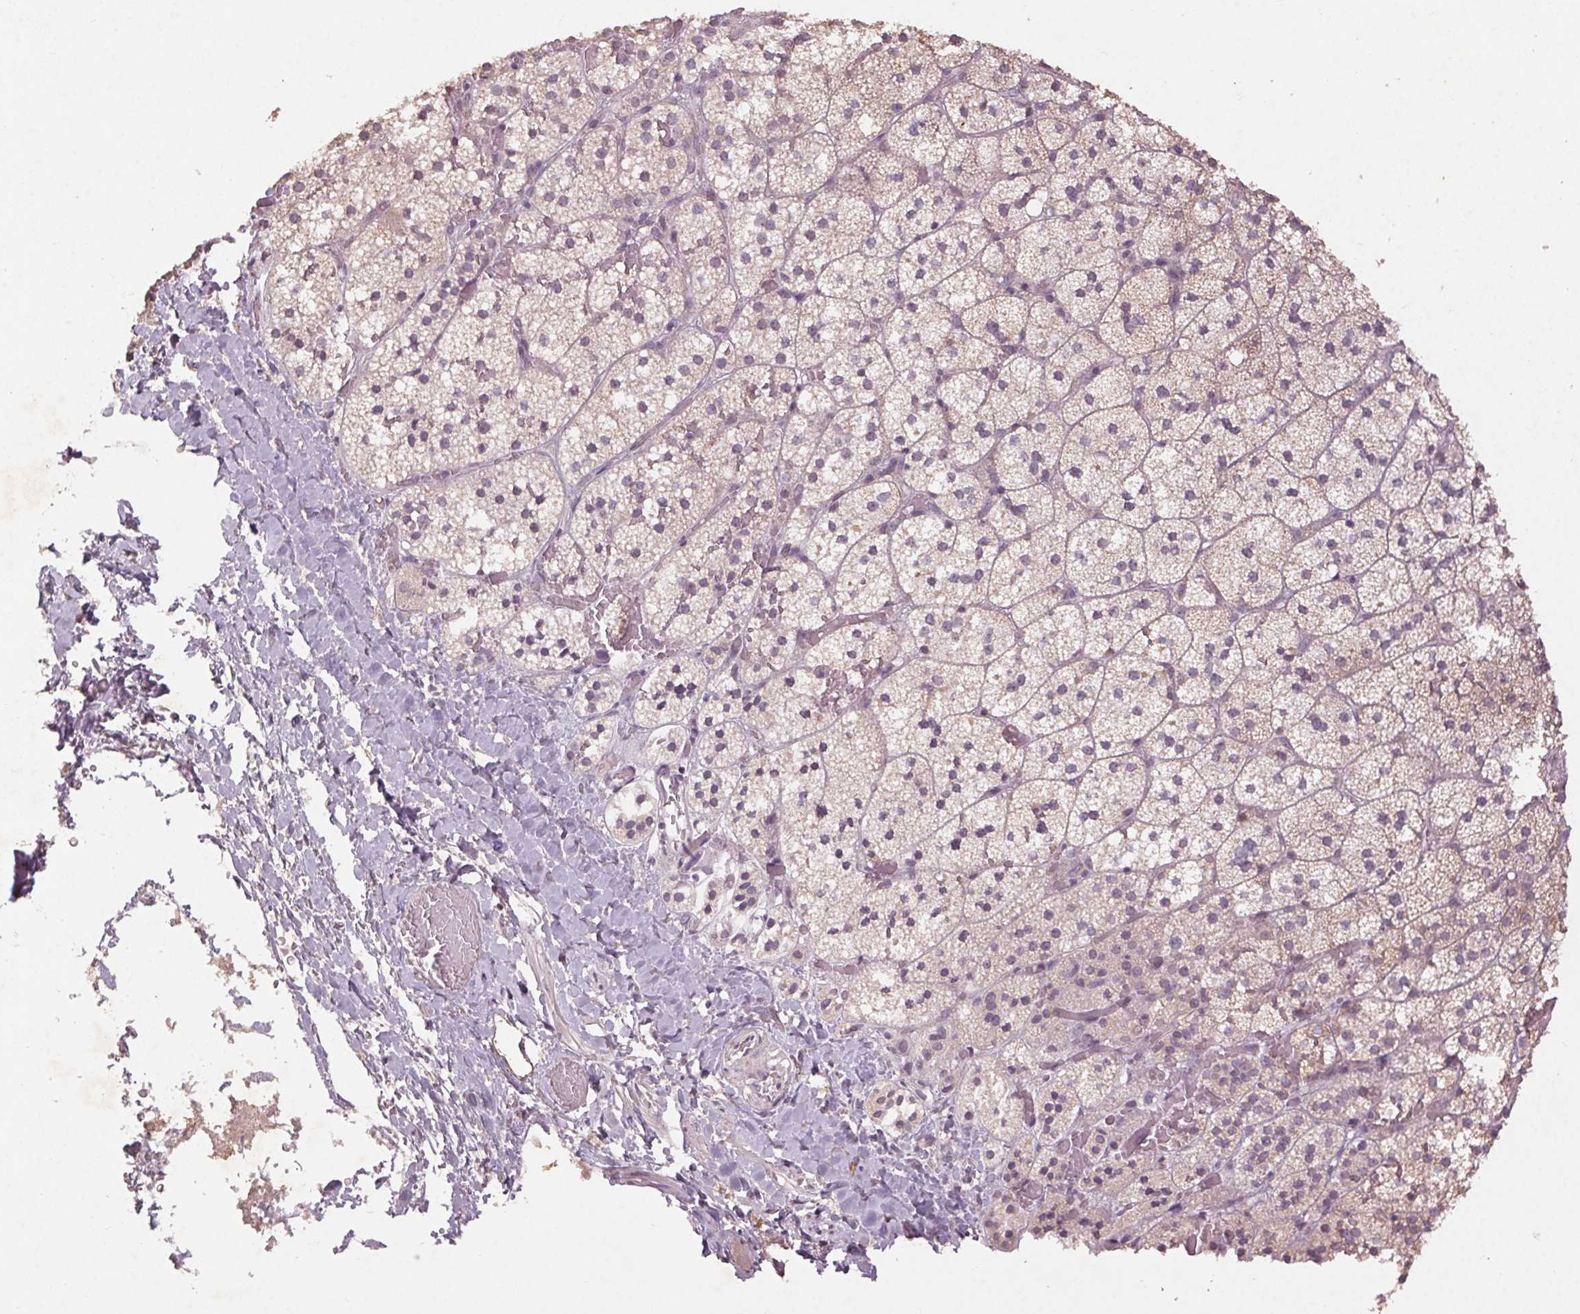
{"staining": {"intensity": "moderate", "quantity": "<25%", "location": "cytoplasmic/membranous"}, "tissue": "adrenal gland", "cell_type": "Glandular cells", "image_type": "normal", "snomed": [{"axis": "morphology", "description": "Normal tissue, NOS"}, {"axis": "topography", "description": "Adrenal gland"}], "caption": "Glandular cells demonstrate low levels of moderate cytoplasmic/membranous staining in approximately <25% of cells in benign human adrenal gland.", "gene": "ENSG00000255641", "patient": {"sex": "male", "age": 53}}